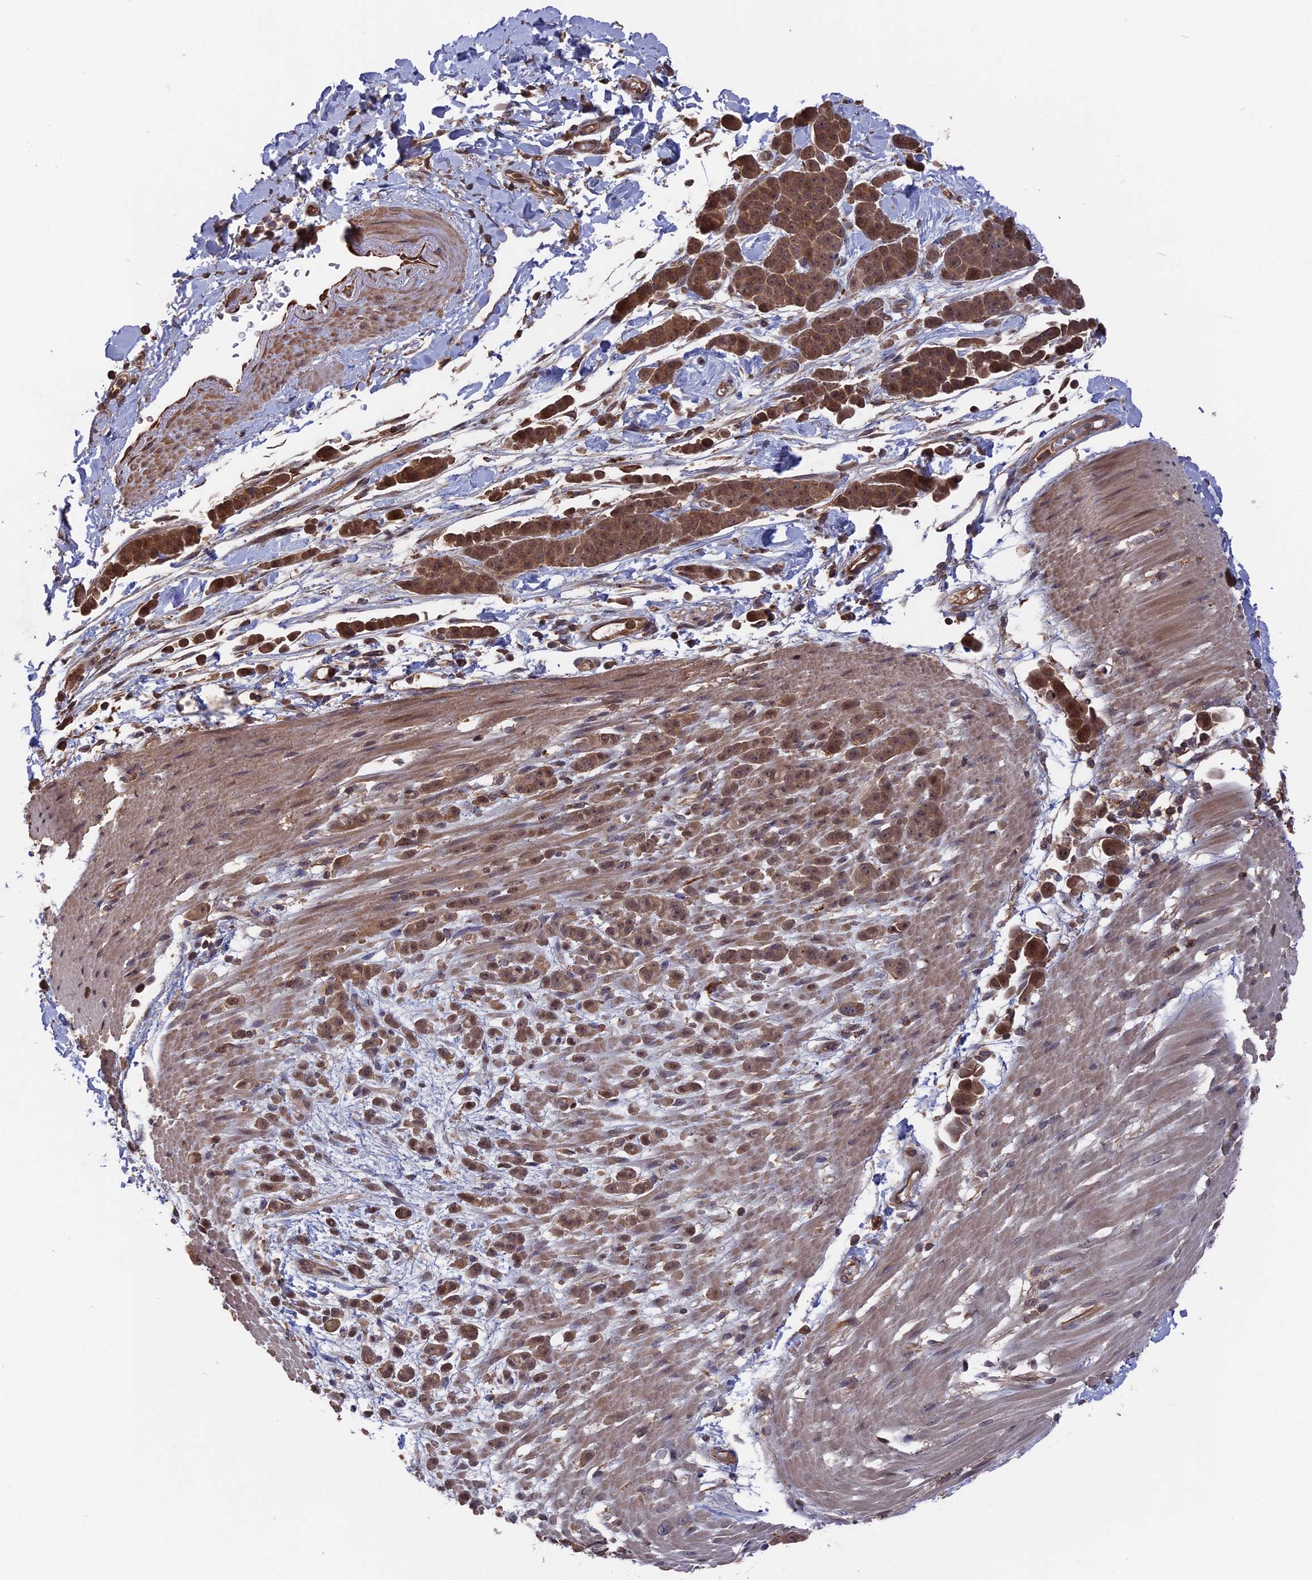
{"staining": {"intensity": "moderate", "quantity": ">75%", "location": "cytoplasmic/membranous,nuclear"}, "tissue": "pancreatic cancer", "cell_type": "Tumor cells", "image_type": "cancer", "snomed": [{"axis": "morphology", "description": "Normal tissue, NOS"}, {"axis": "morphology", "description": "Adenocarcinoma, NOS"}, {"axis": "topography", "description": "Pancreas"}], "caption": "Pancreatic adenocarcinoma tissue exhibits moderate cytoplasmic/membranous and nuclear positivity in approximately >75% of tumor cells, visualized by immunohistochemistry. The protein of interest is shown in brown color, while the nuclei are stained blue.", "gene": "TELO2", "patient": {"sex": "female", "age": 64}}